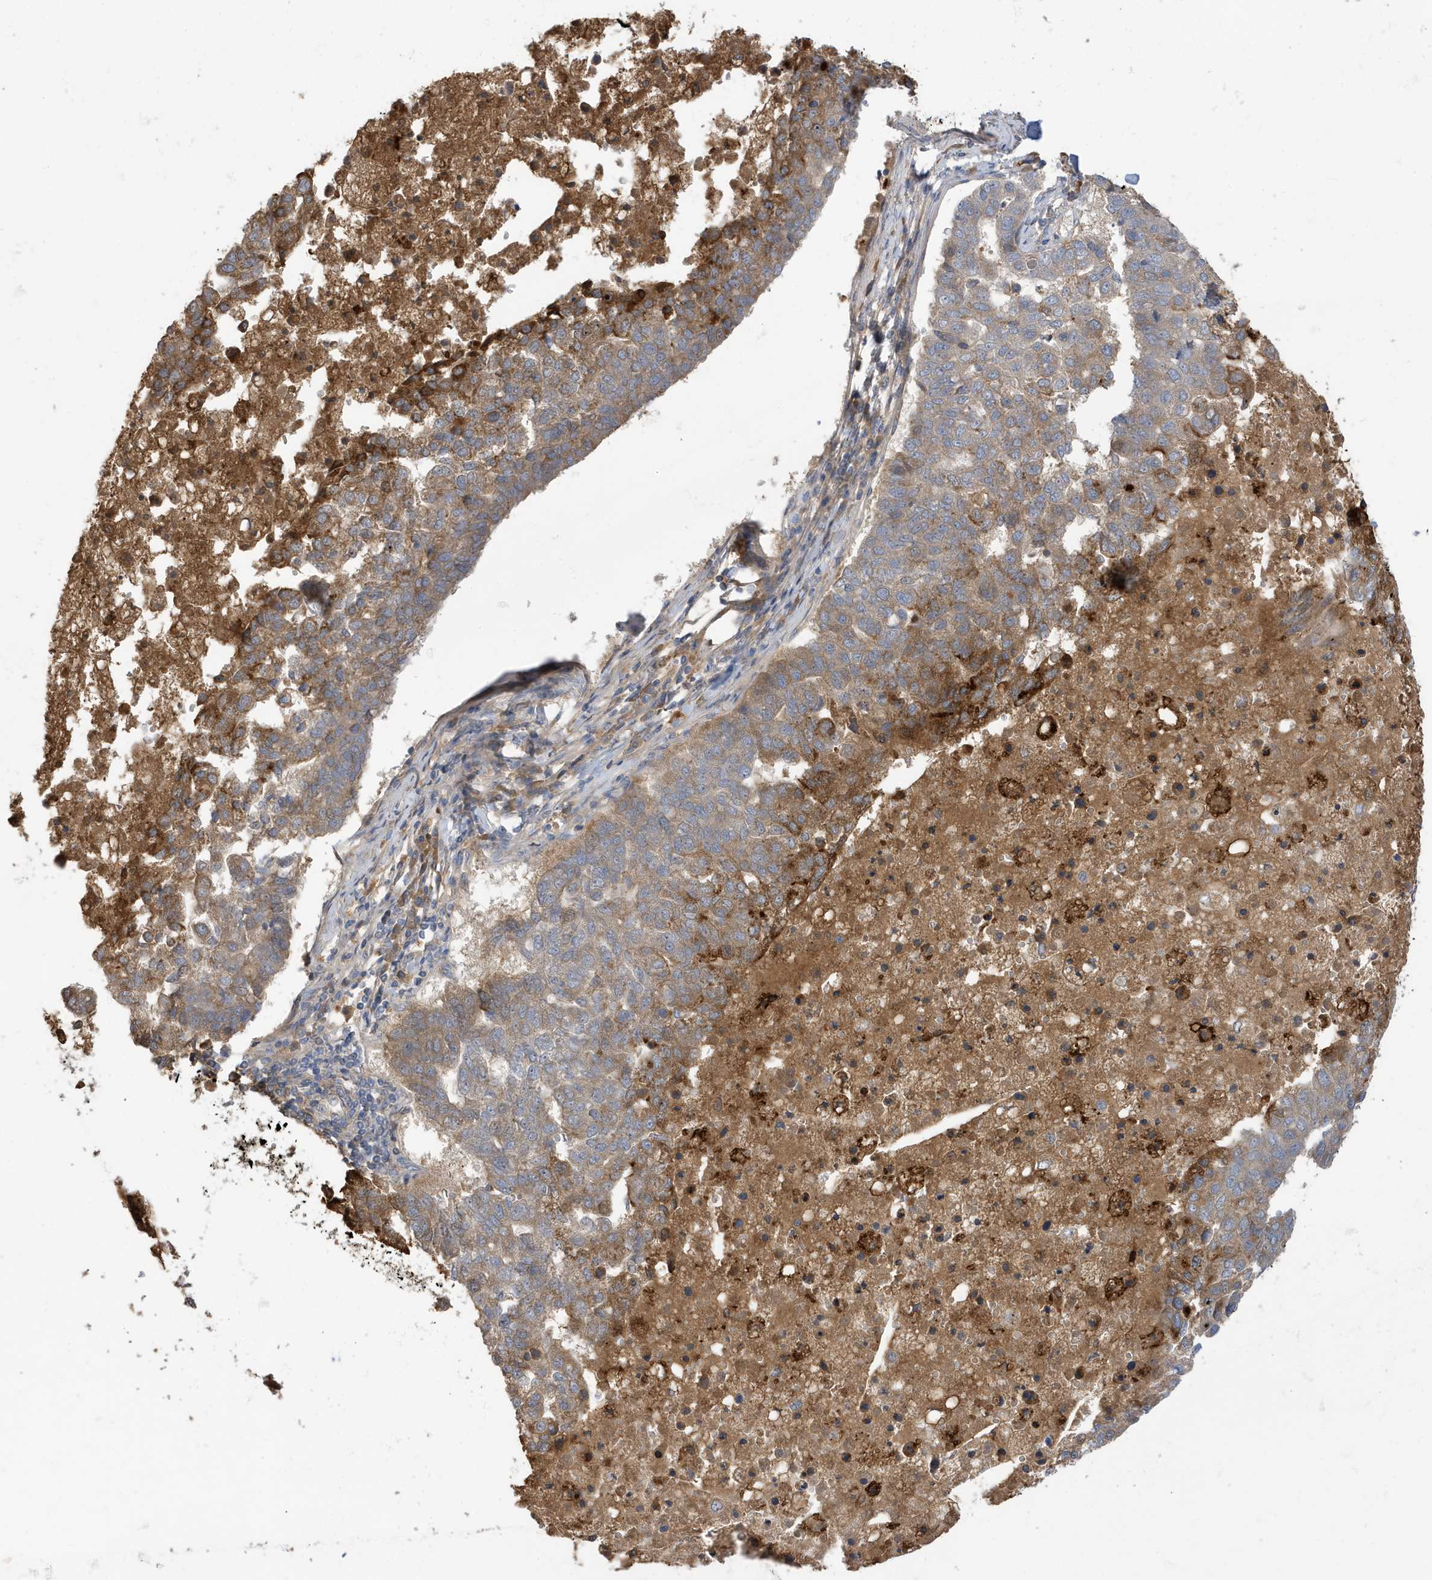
{"staining": {"intensity": "moderate", "quantity": "25%-75%", "location": "cytoplasmic/membranous"}, "tissue": "pancreatic cancer", "cell_type": "Tumor cells", "image_type": "cancer", "snomed": [{"axis": "morphology", "description": "Adenocarcinoma, NOS"}, {"axis": "topography", "description": "Pancreas"}], "caption": "The immunohistochemical stain labels moderate cytoplasmic/membranous staining in tumor cells of adenocarcinoma (pancreatic) tissue.", "gene": "LAPTM4A", "patient": {"sex": "female", "age": 61}}